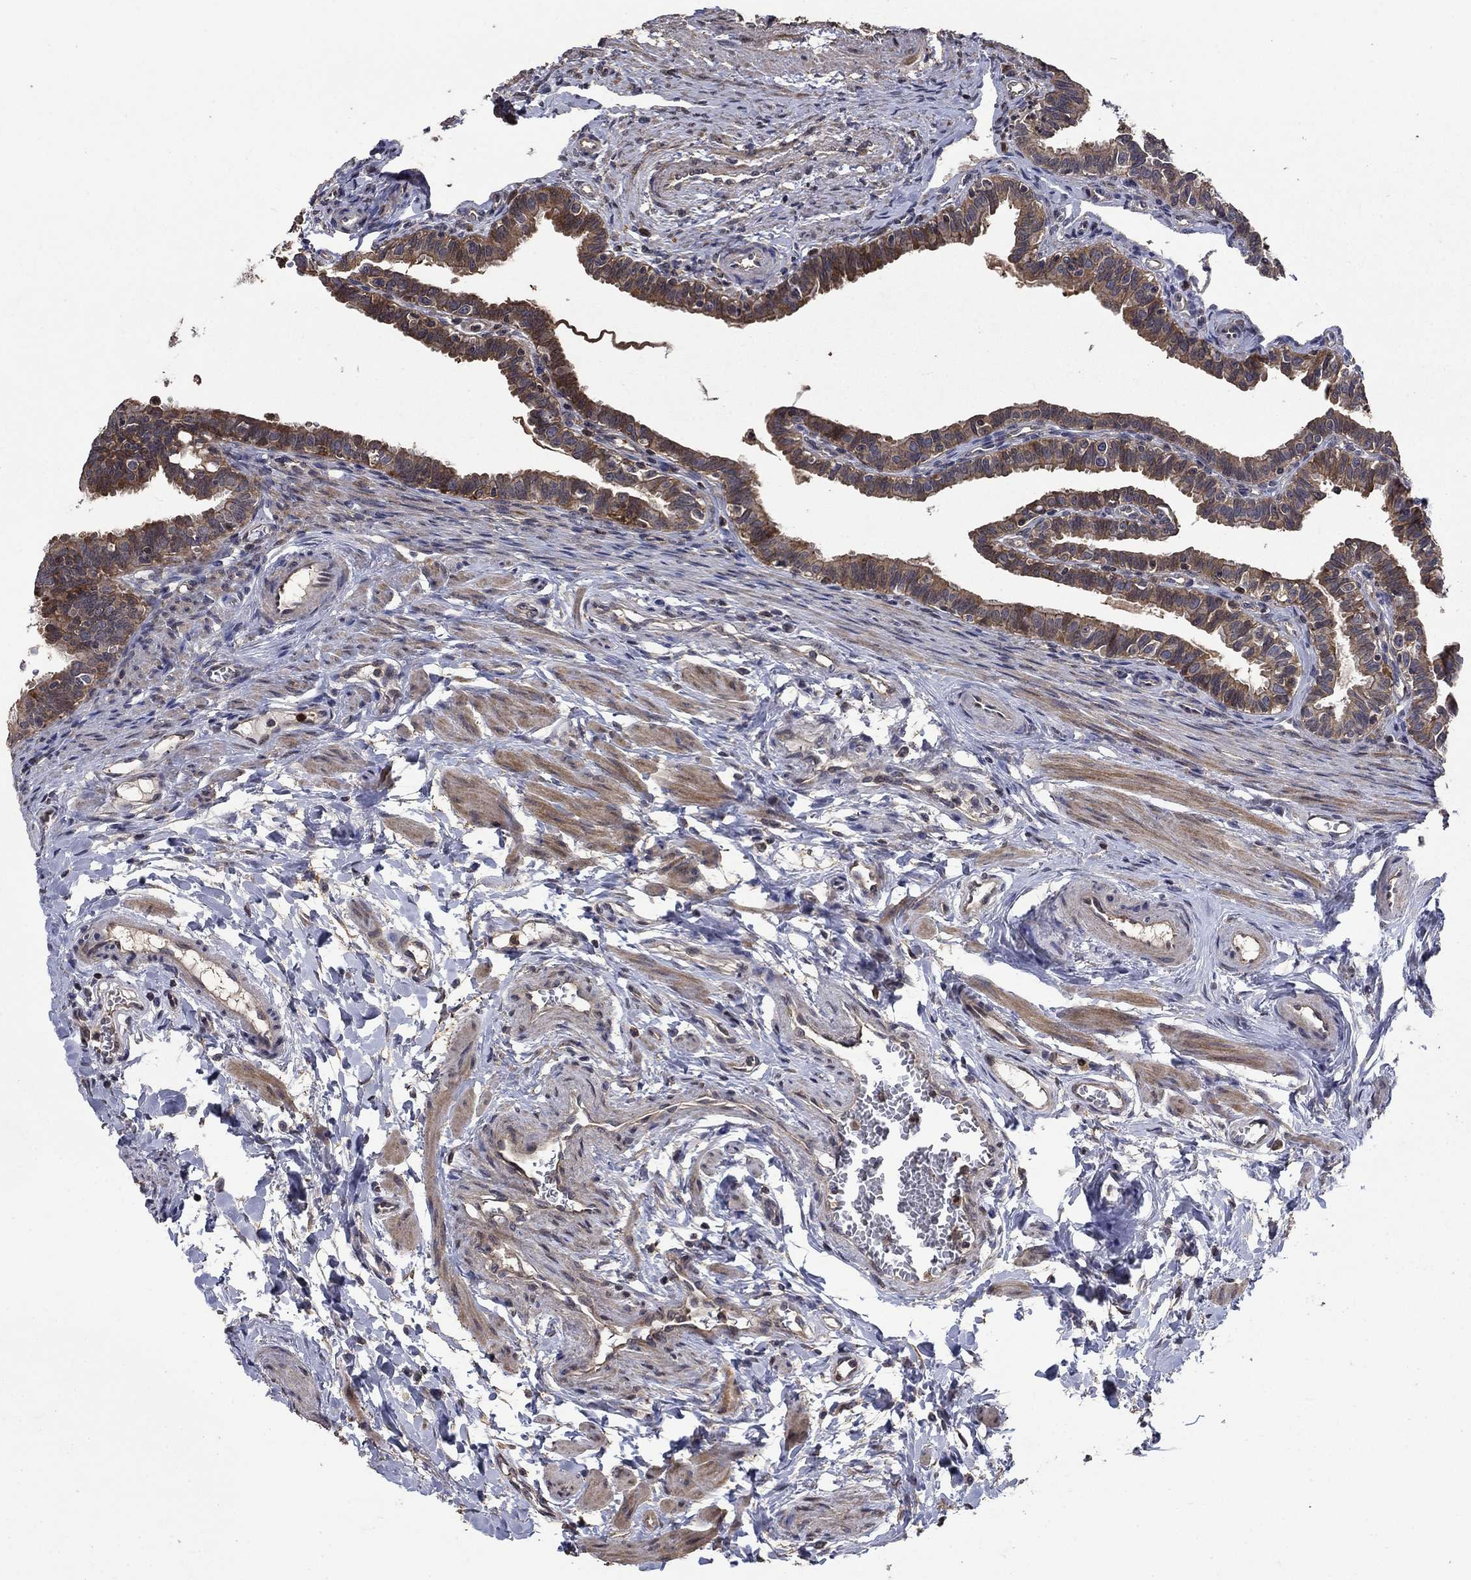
{"staining": {"intensity": "strong", "quantity": "25%-75%", "location": "cytoplasmic/membranous"}, "tissue": "fallopian tube", "cell_type": "Glandular cells", "image_type": "normal", "snomed": [{"axis": "morphology", "description": "Normal tissue, NOS"}, {"axis": "topography", "description": "Fallopian tube"}], "caption": "Benign fallopian tube demonstrates strong cytoplasmic/membranous positivity in approximately 25%-75% of glandular cells.", "gene": "DVL1", "patient": {"sex": "female", "age": 36}}